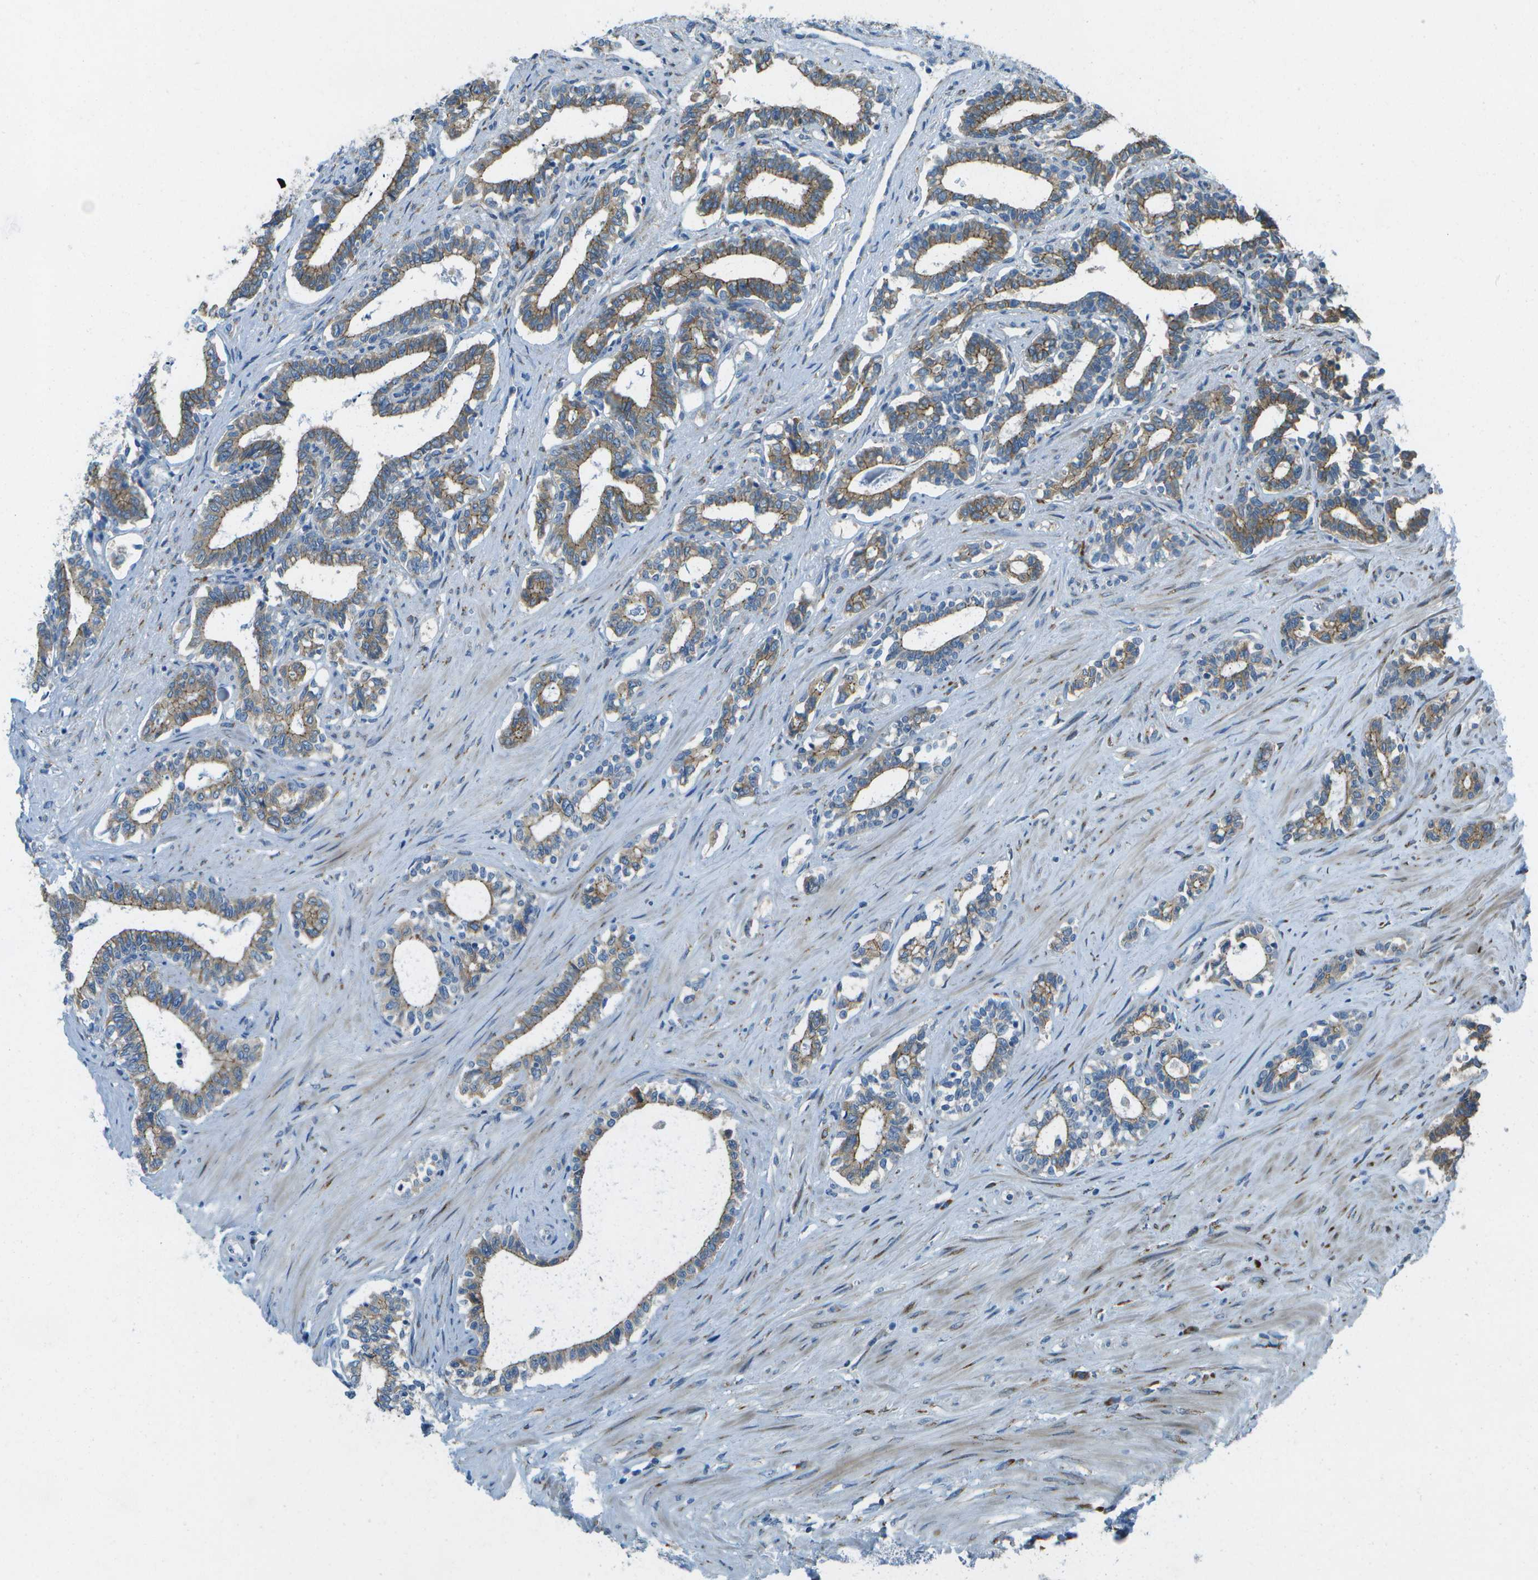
{"staining": {"intensity": "moderate", "quantity": ">75%", "location": "cytoplasmic/membranous"}, "tissue": "seminal vesicle", "cell_type": "Glandular cells", "image_type": "normal", "snomed": [{"axis": "morphology", "description": "Normal tissue, NOS"}, {"axis": "morphology", "description": "Adenocarcinoma, High grade"}, {"axis": "topography", "description": "Prostate"}, {"axis": "topography", "description": "Seminal veicle"}], "caption": "Seminal vesicle stained for a protein (brown) displays moderate cytoplasmic/membranous positive staining in approximately >75% of glandular cells.", "gene": "KCTD3", "patient": {"sex": "male", "age": 55}}